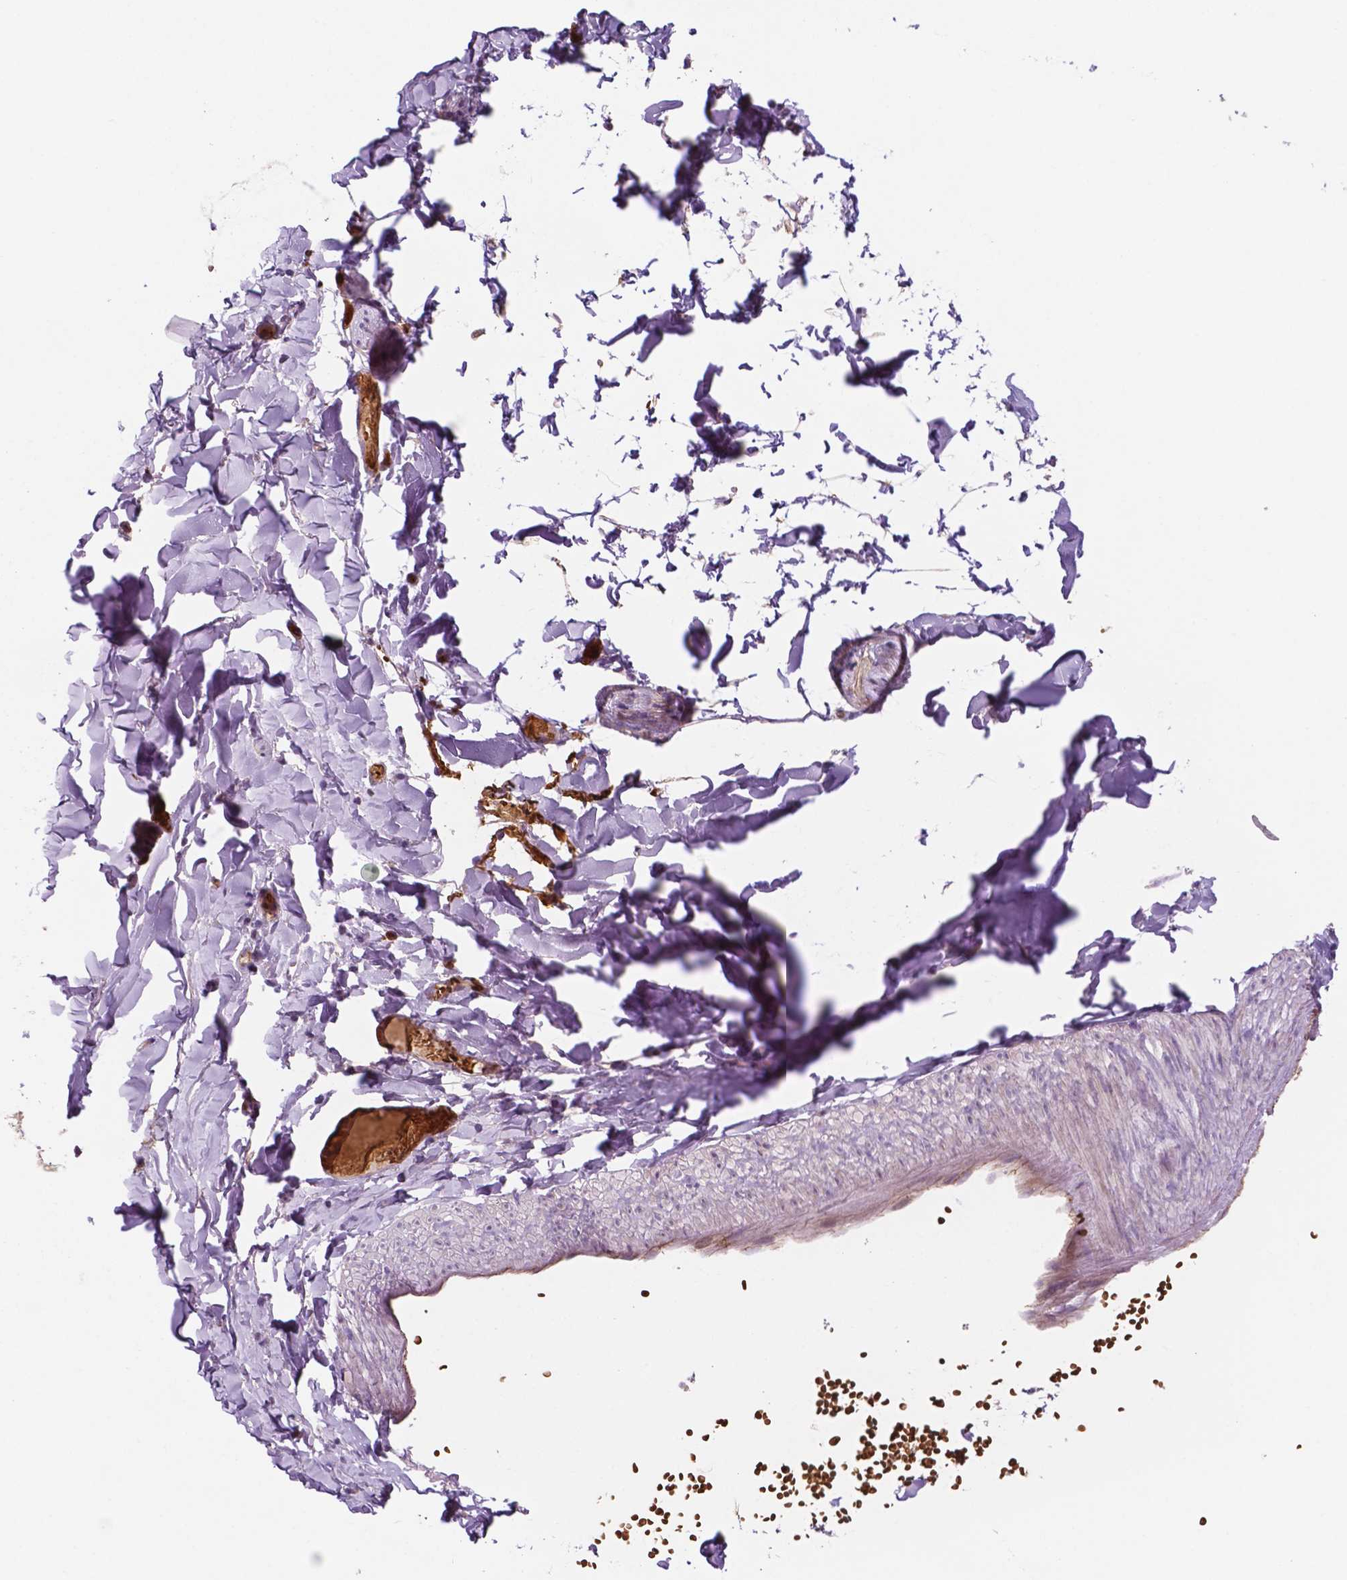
{"staining": {"intensity": "negative", "quantity": "none", "location": "none"}, "tissue": "soft tissue", "cell_type": "Fibroblasts", "image_type": "normal", "snomed": [{"axis": "morphology", "description": "Normal tissue, NOS"}, {"axis": "topography", "description": "Gallbladder"}, {"axis": "topography", "description": "Peripheral nerve tissue"}], "caption": "Fibroblasts show no significant protein positivity in benign soft tissue. (DAB (3,3'-diaminobenzidine) immunohistochemistry (IHC) with hematoxylin counter stain).", "gene": "RND3", "patient": {"sex": "female", "age": 45}}